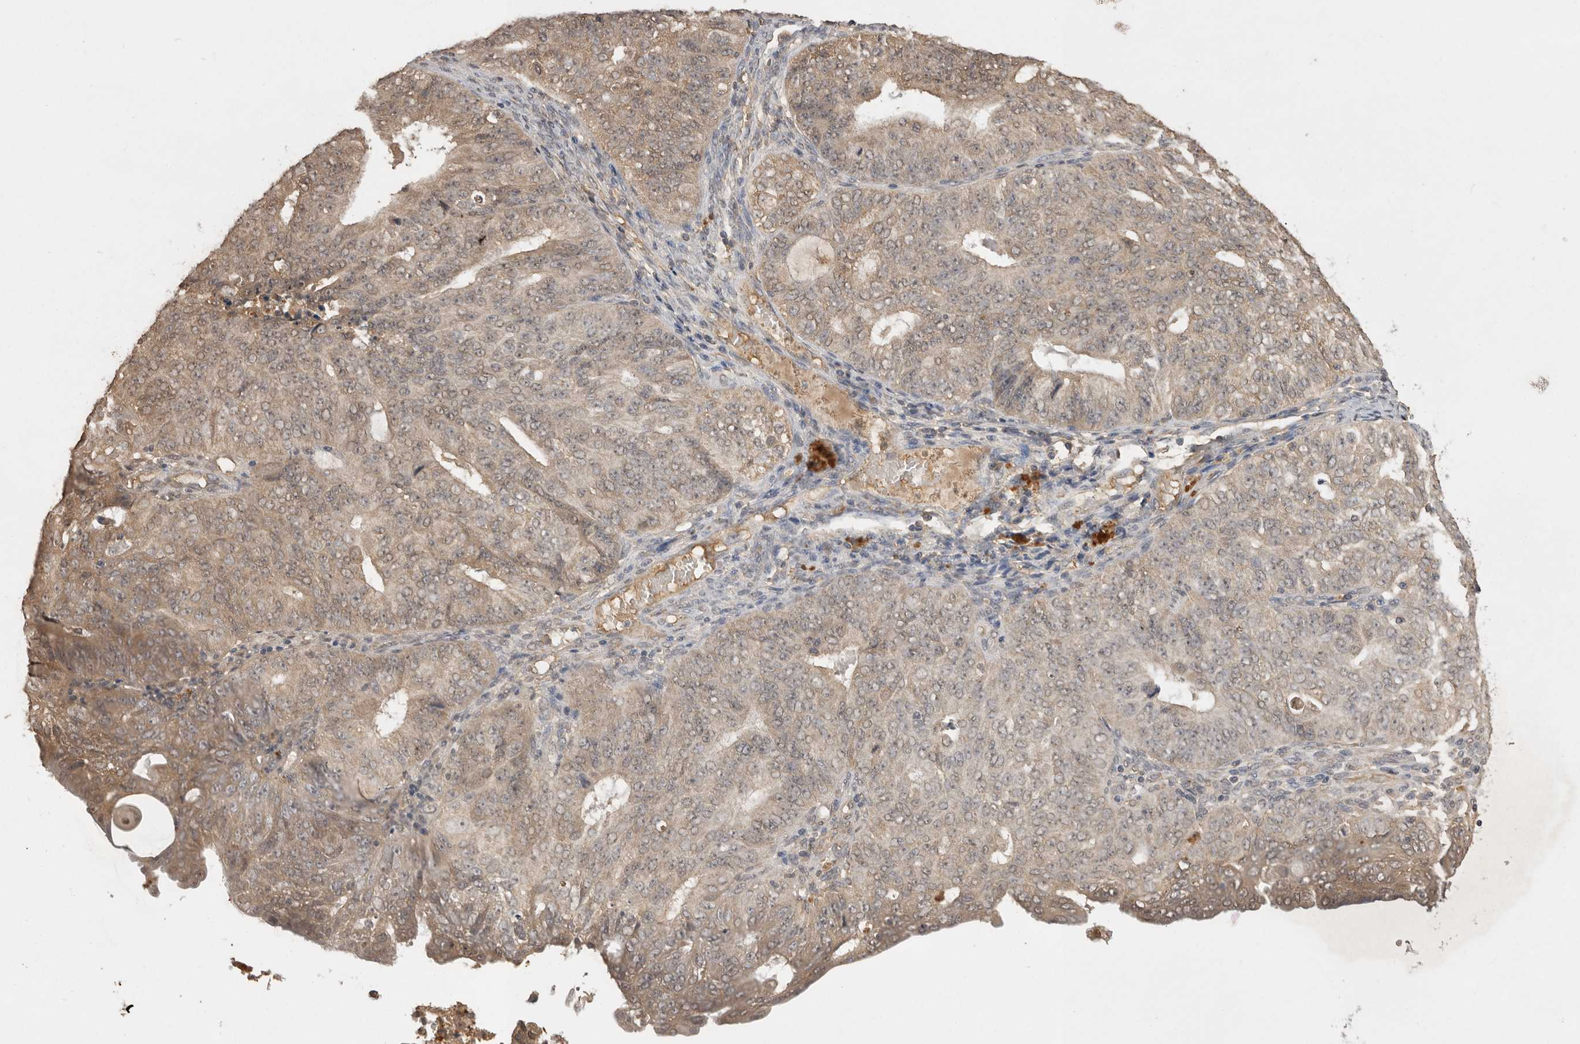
{"staining": {"intensity": "weak", "quantity": "25%-75%", "location": "cytoplasmic/membranous,nuclear"}, "tissue": "endometrial cancer", "cell_type": "Tumor cells", "image_type": "cancer", "snomed": [{"axis": "morphology", "description": "Adenocarcinoma, NOS"}, {"axis": "topography", "description": "Endometrium"}], "caption": "Adenocarcinoma (endometrial) stained for a protein demonstrates weak cytoplasmic/membranous and nuclear positivity in tumor cells.", "gene": "JAG2", "patient": {"sex": "female", "age": 32}}